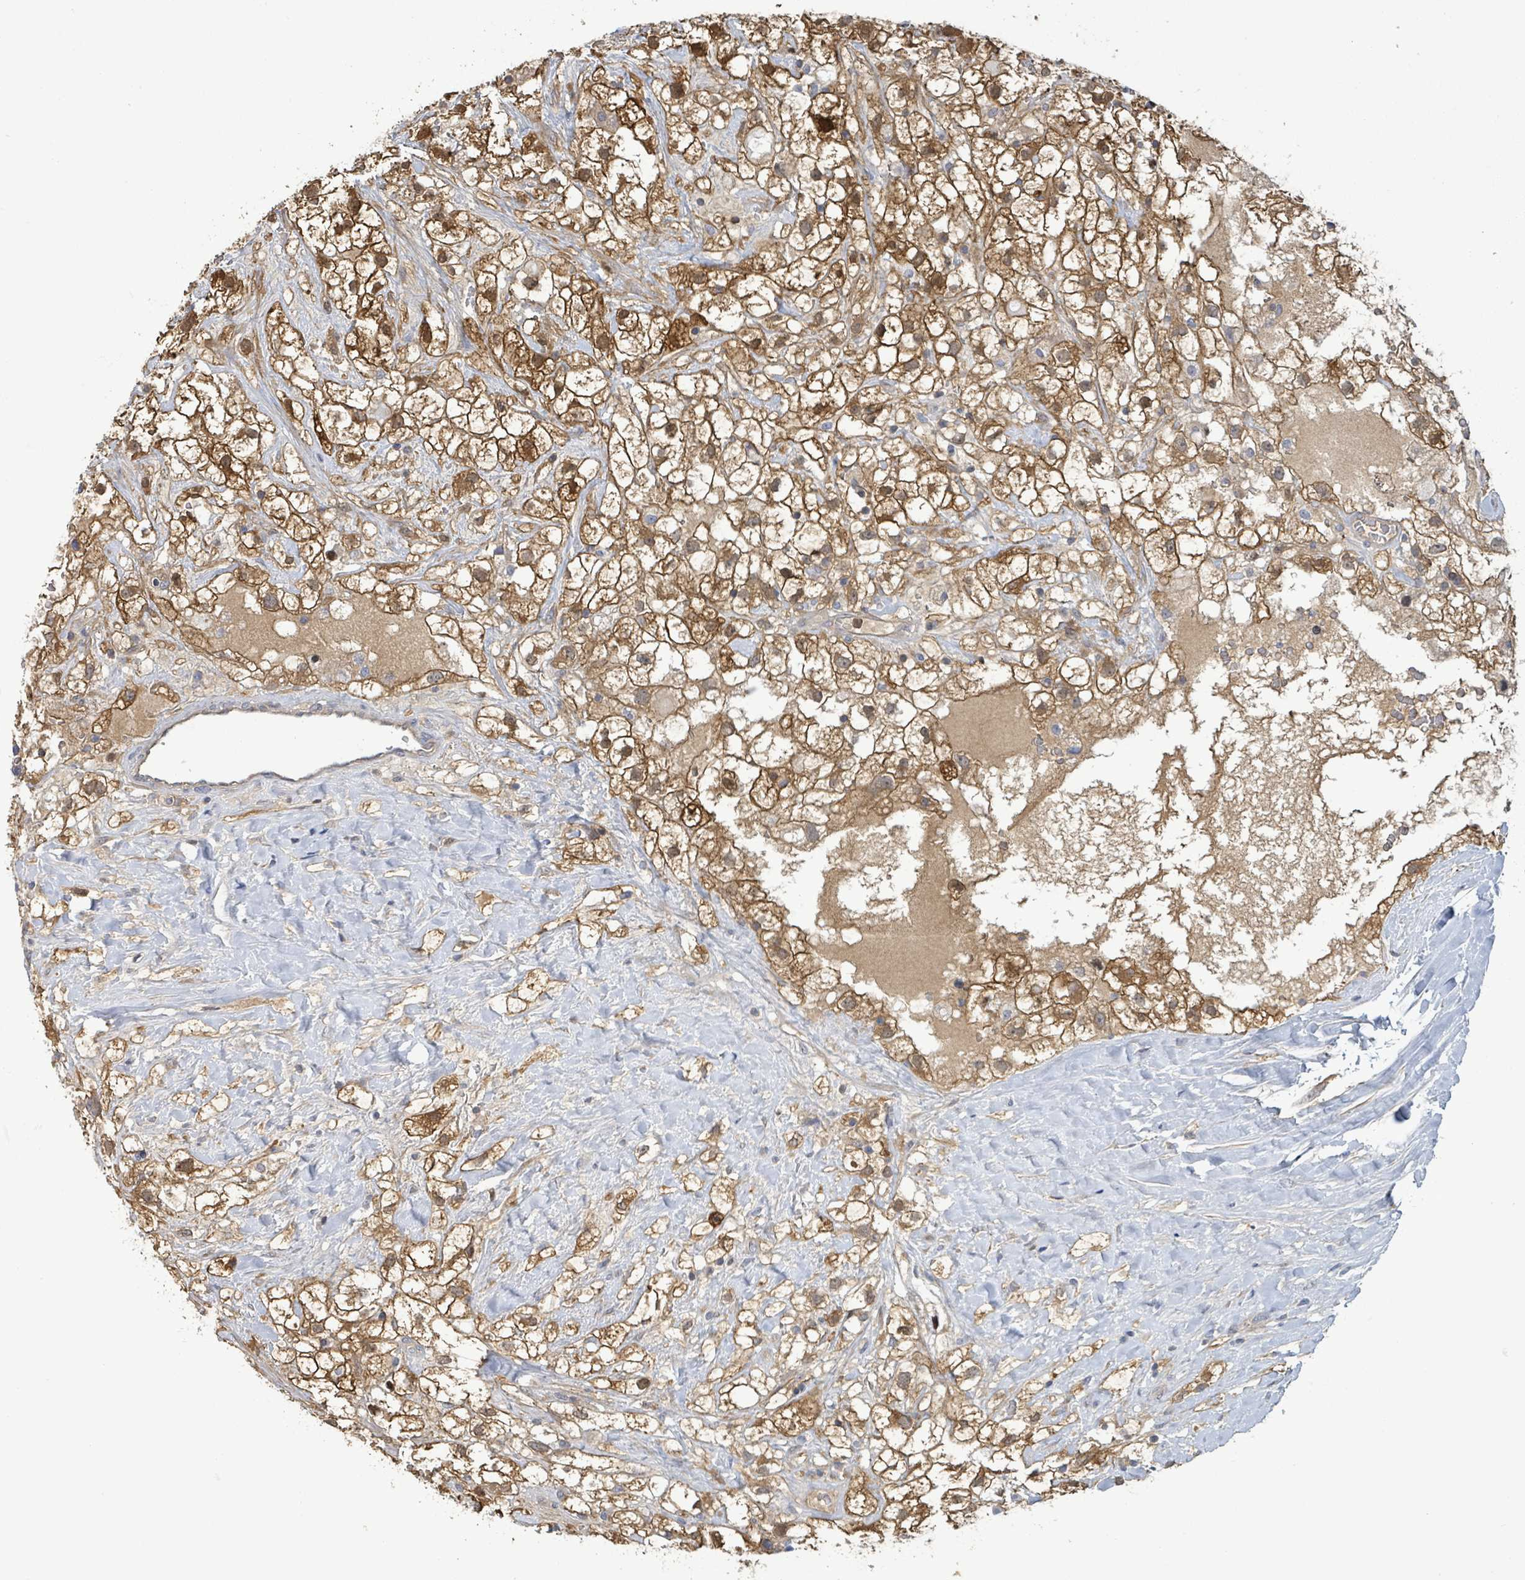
{"staining": {"intensity": "moderate", "quantity": ">75%", "location": "cytoplasmic/membranous"}, "tissue": "renal cancer", "cell_type": "Tumor cells", "image_type": "cancer", "snomed": [{"axis": "morphology", "description": "Adenocarcinoma, NOS"}, {"axis": "topography", "description": "Kidney"}], "caption": "A photomicrograph of adenocarcinoma (renal) stained for a protein exhibits moderate cytoplasmic/membranous brown staining in tumor cells.", "gene": "PGAM1", "patient": {"sex": "male", "age": 59}}